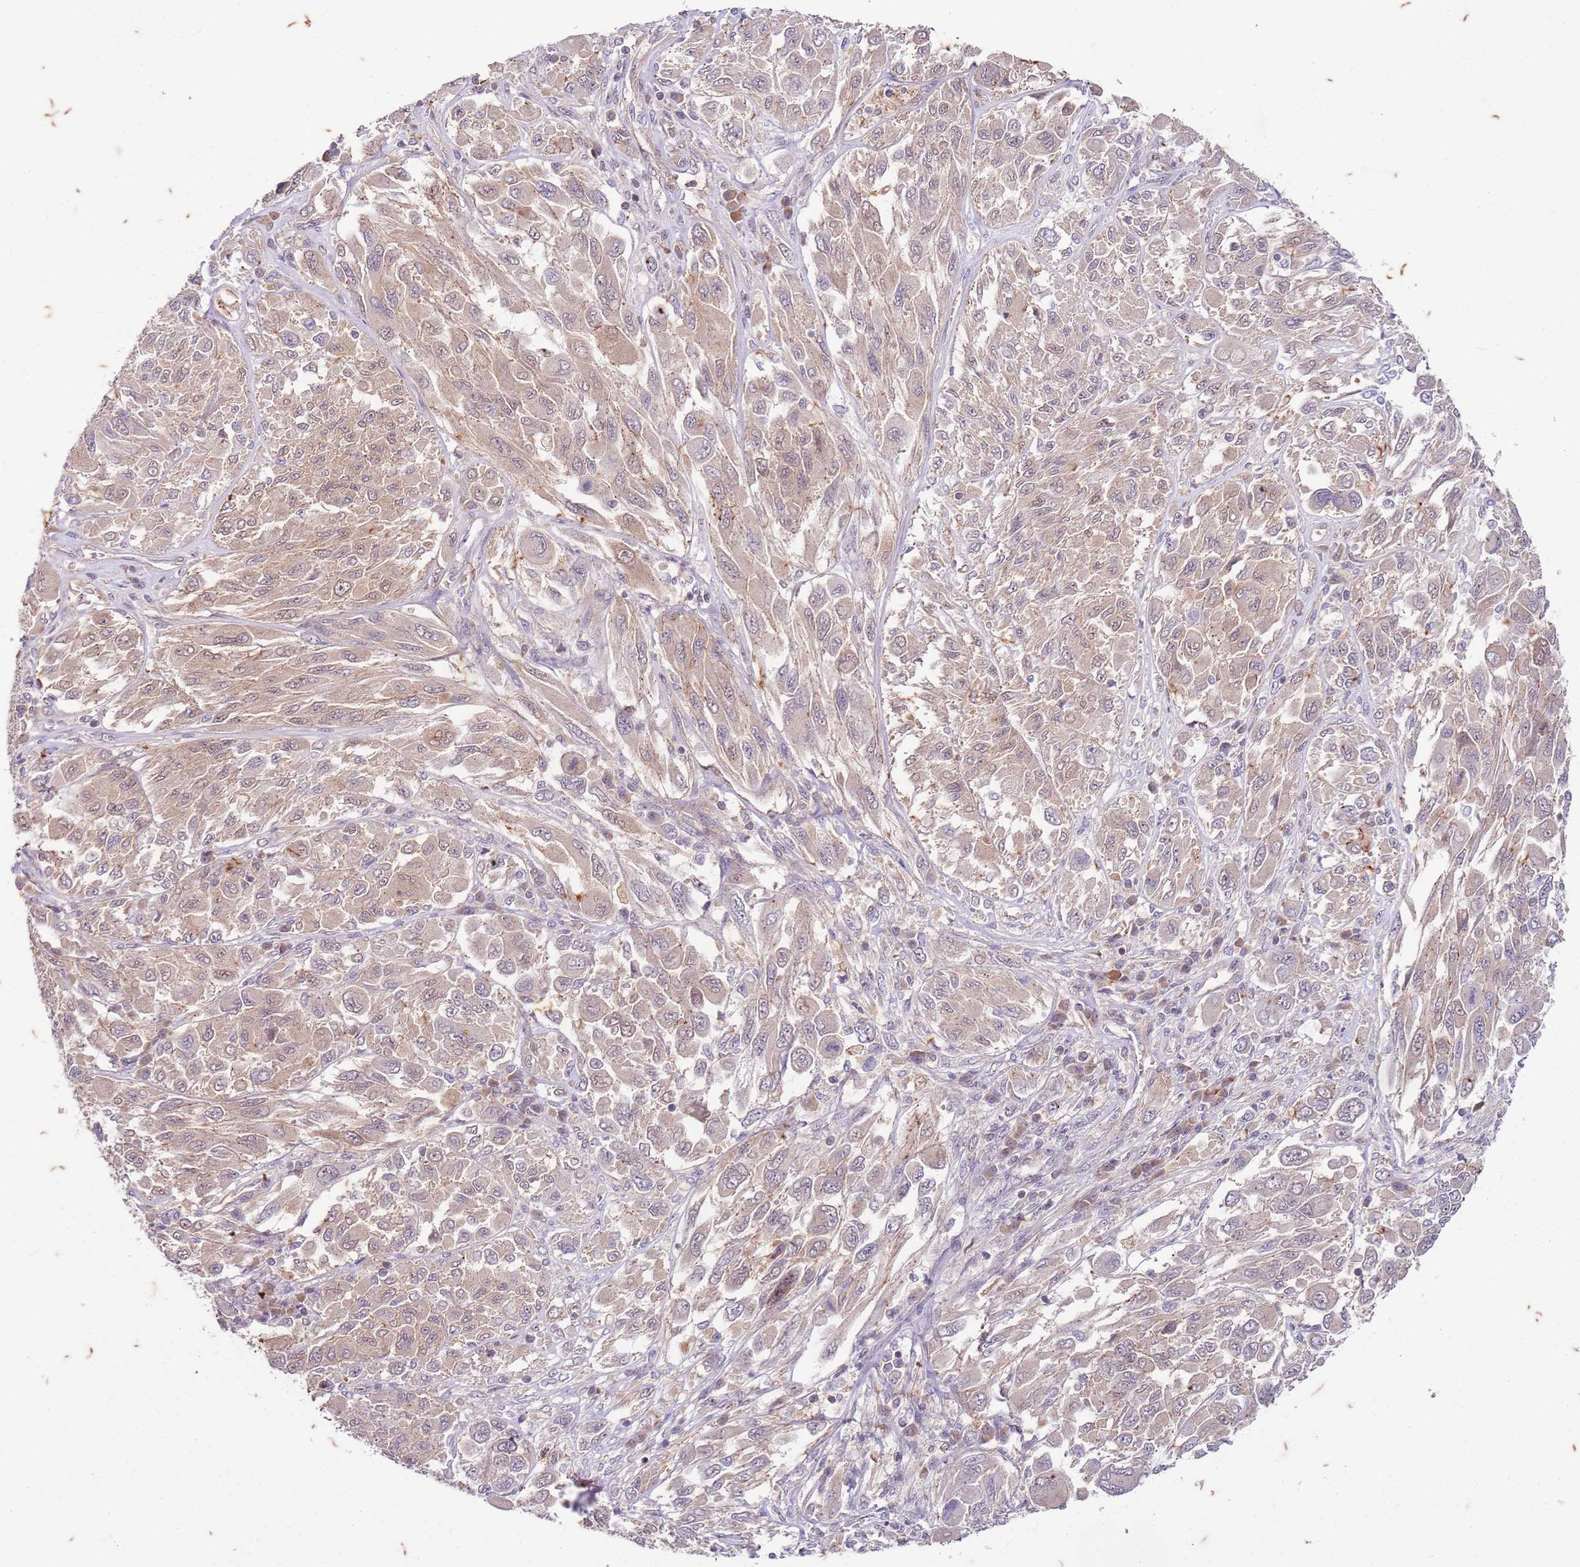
{"staining": {"intensity": "weak", "quantity": "<25%", "location": "nuclear"}, "tissue": "melanoma", "cell_type": "Tumor cells", "image_type": "cancer", "snomed": [{"axis": "morphology", "description": "Malignant melanoma, NOS"}, {"axis": "topography", "description": "Skin"}], "caption": "DAB immunohistochemical staining of malignant melanoma demonstrates no significant expression in tumor cells.", "gene": "RAPGEF3", "patient": {"sex": "female", "age": 91}}